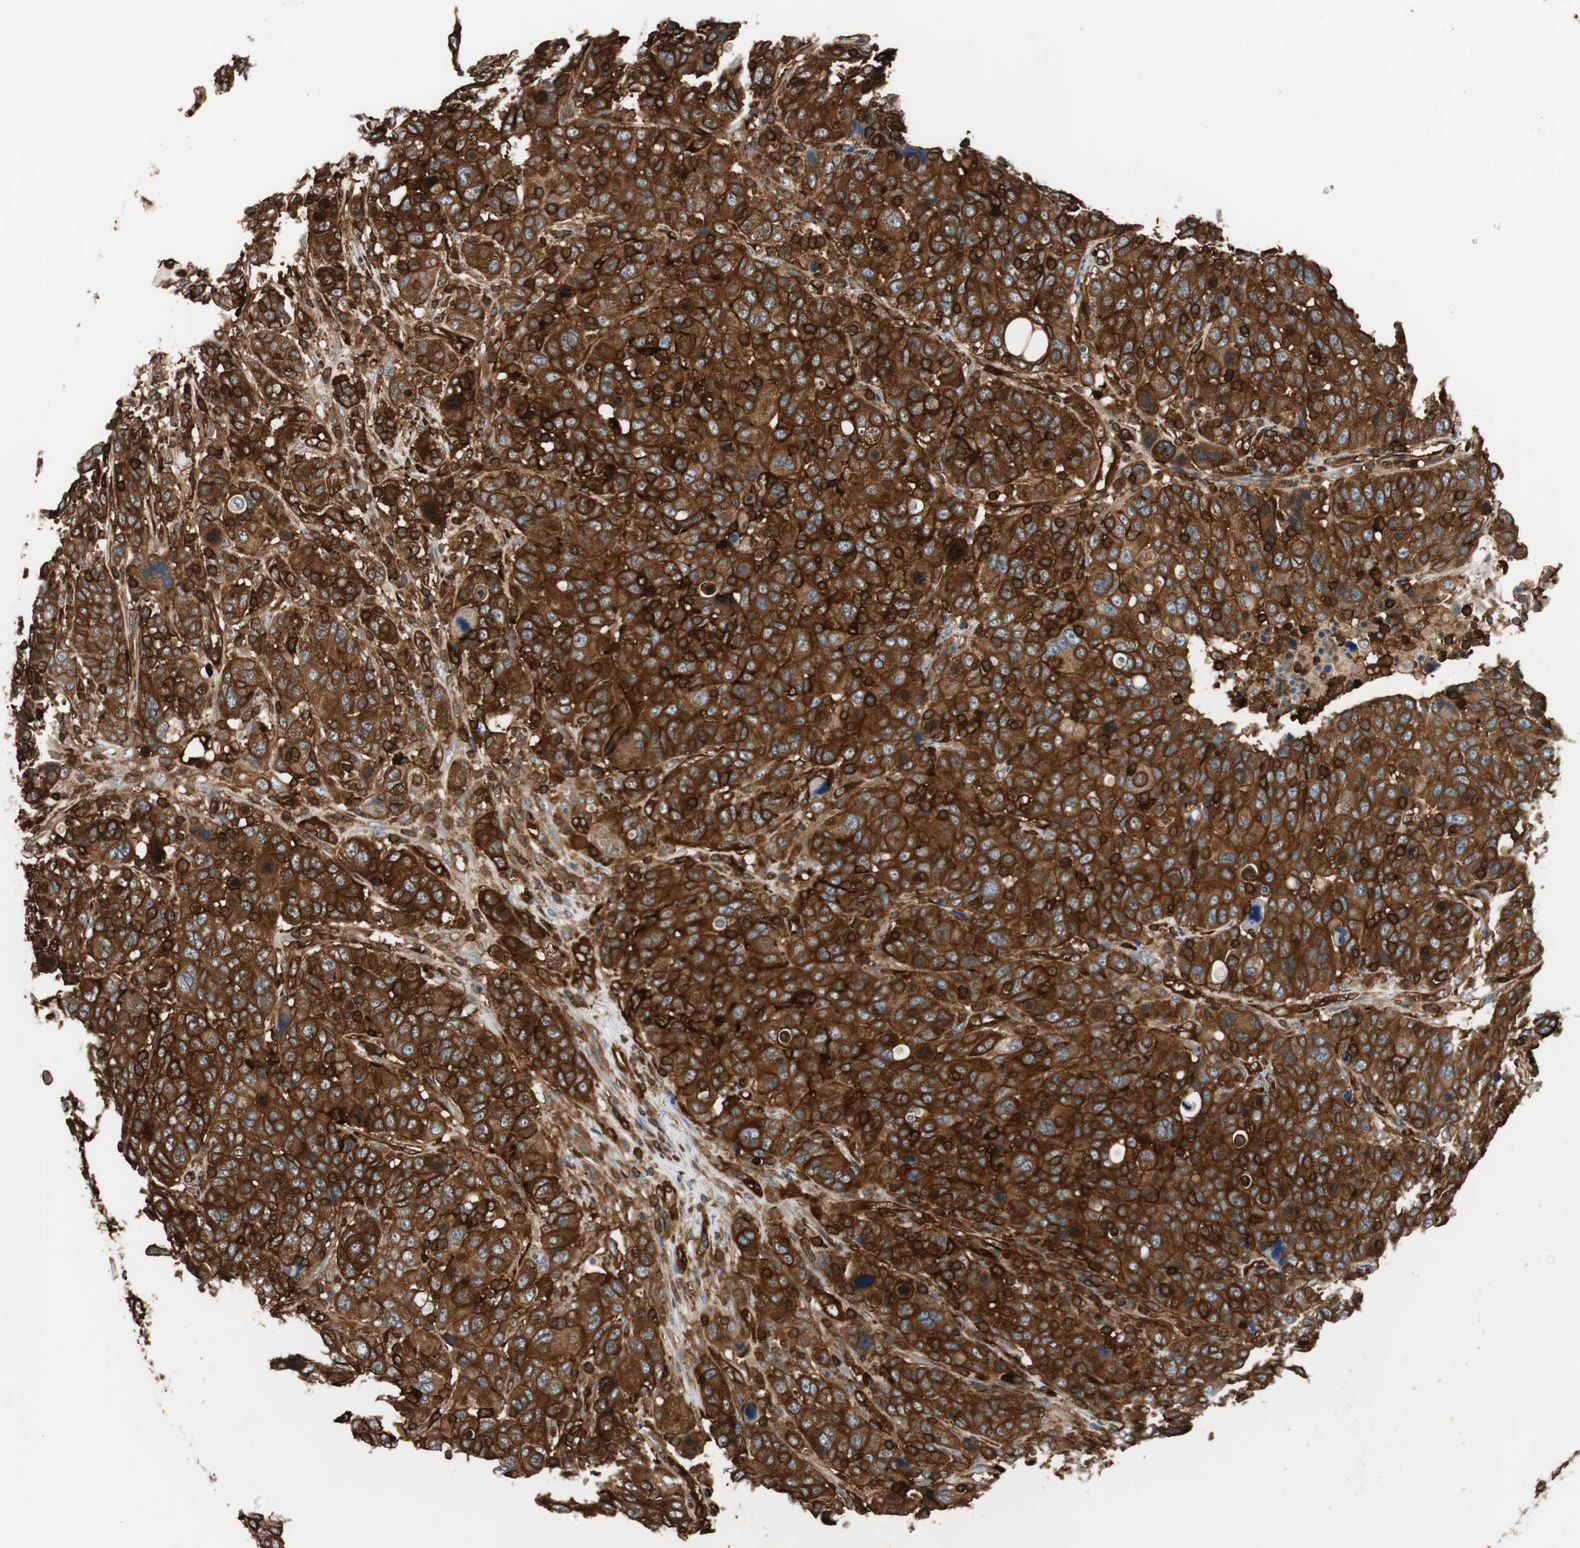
{"staining": {"intensity": "strong", "quantity": ">75%", "location": "cytoplasmic/membranous"}, "tissue": "breast cancer", "cell_type": "Tumor cells", "image_type": "cancer", "snomed": [{"axis": "morphology", "description": "Duct carcinoma"}, {"axis": "topography", "description": "Breast"}], "caption": "Brown immunohistochemical staining in breast invasive ductal carcinoma shows strong cytoplasmic/membranous positivity in about >75% of tumor cells.", "gene": "VASP", "patient": {"sex": "female", "age": 37}}